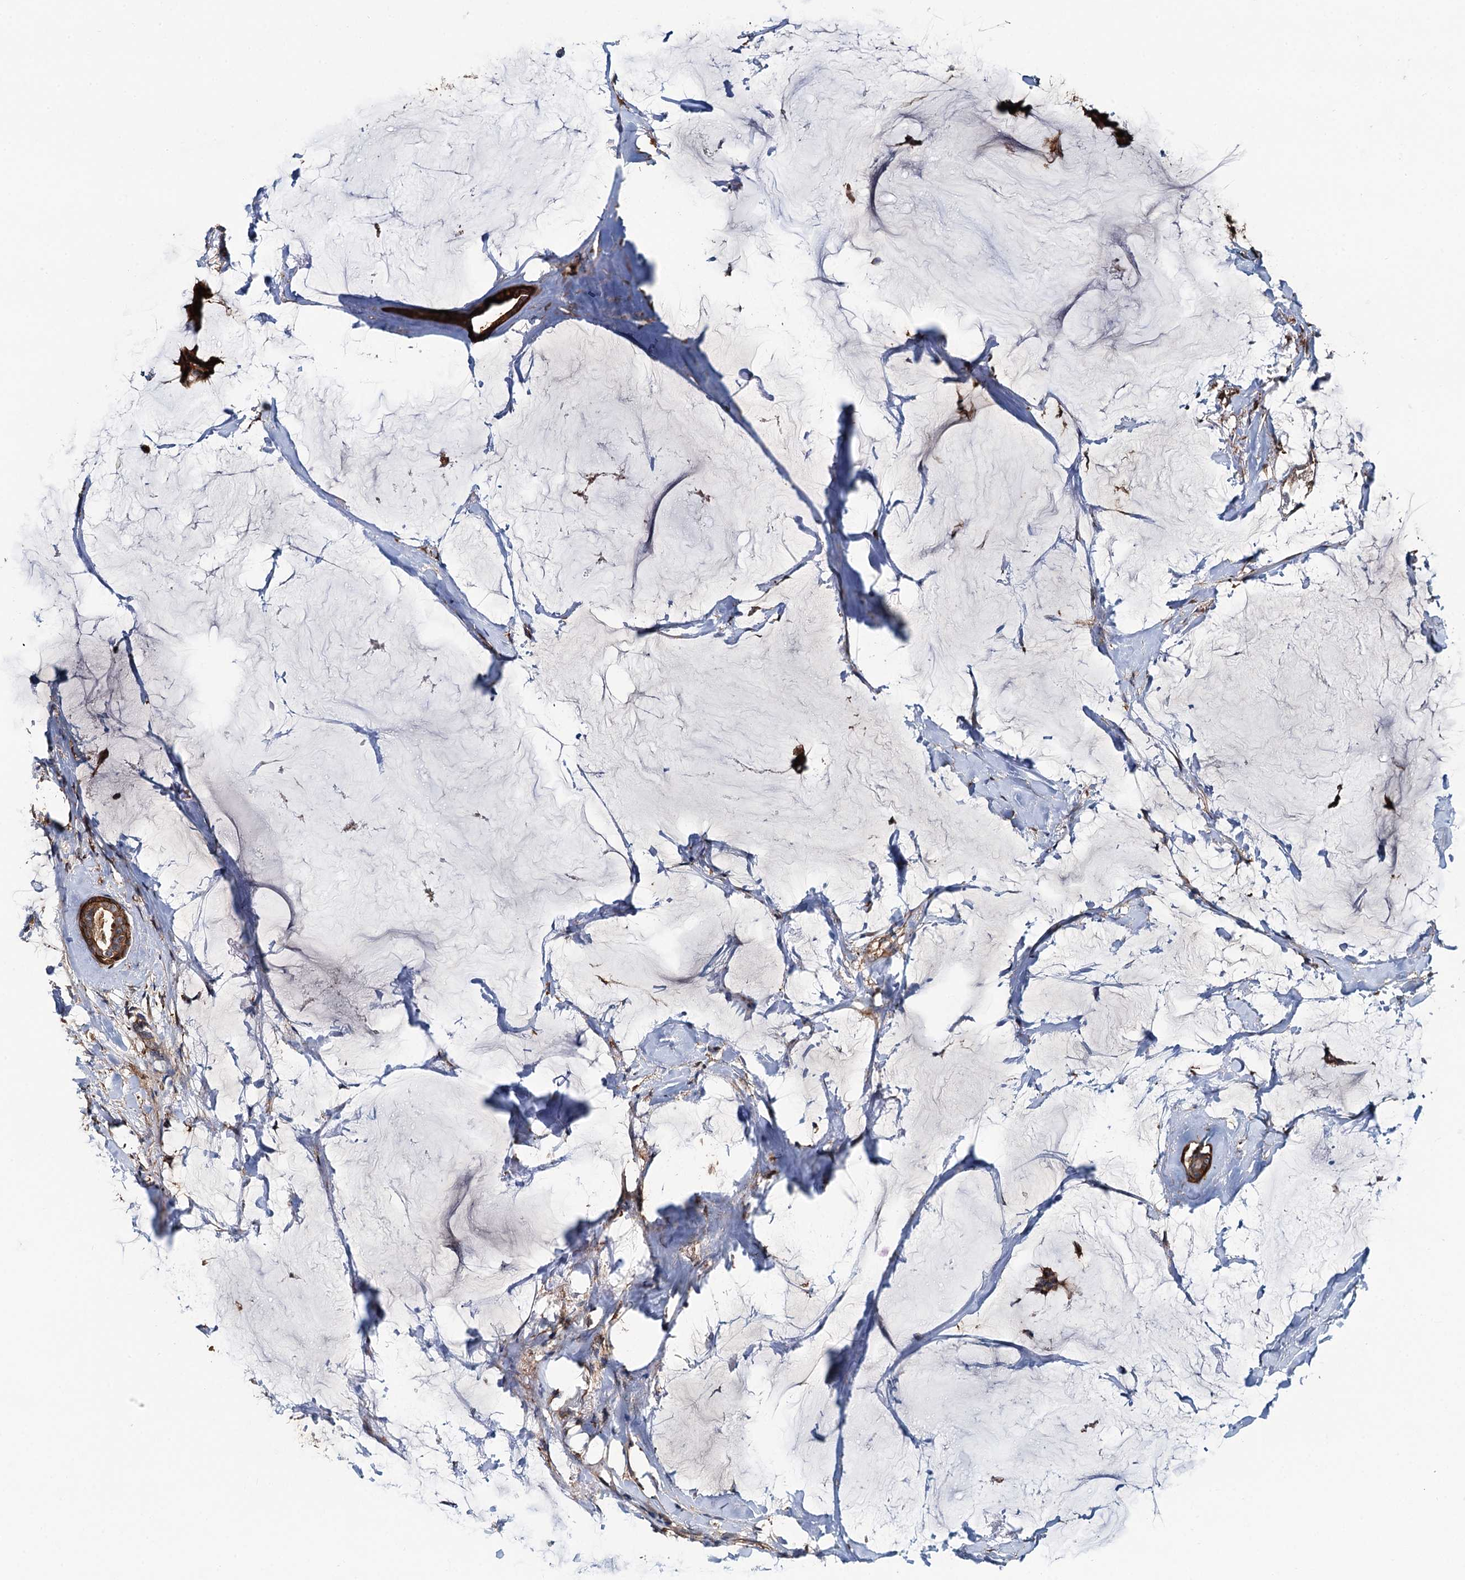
{"staining": {"intensity": "strong", "quantity": ">75%", "location": "cytoplasmic/membranous"}, "tissue": "breast cancer", "cell_type": "Tumor cells", "image_type": "cancer", "snomed": [{"axis": "morphology", "description": "Duct carcinoma"}, {"axis": "topography", "description": "Breast"}], "caption": "Immunohistochemistry (IHC) histopathology image of neoplastic tissue: human breast cancer stained using IHC reveals high levels of strong protein expression localized specifically in the cytoplasmic/membranous of tumor cells, appearing as a cytoplasmic/membranous brown color.", "gene": "USP6NL", "patient": {"sex": "female", "age": 93}}